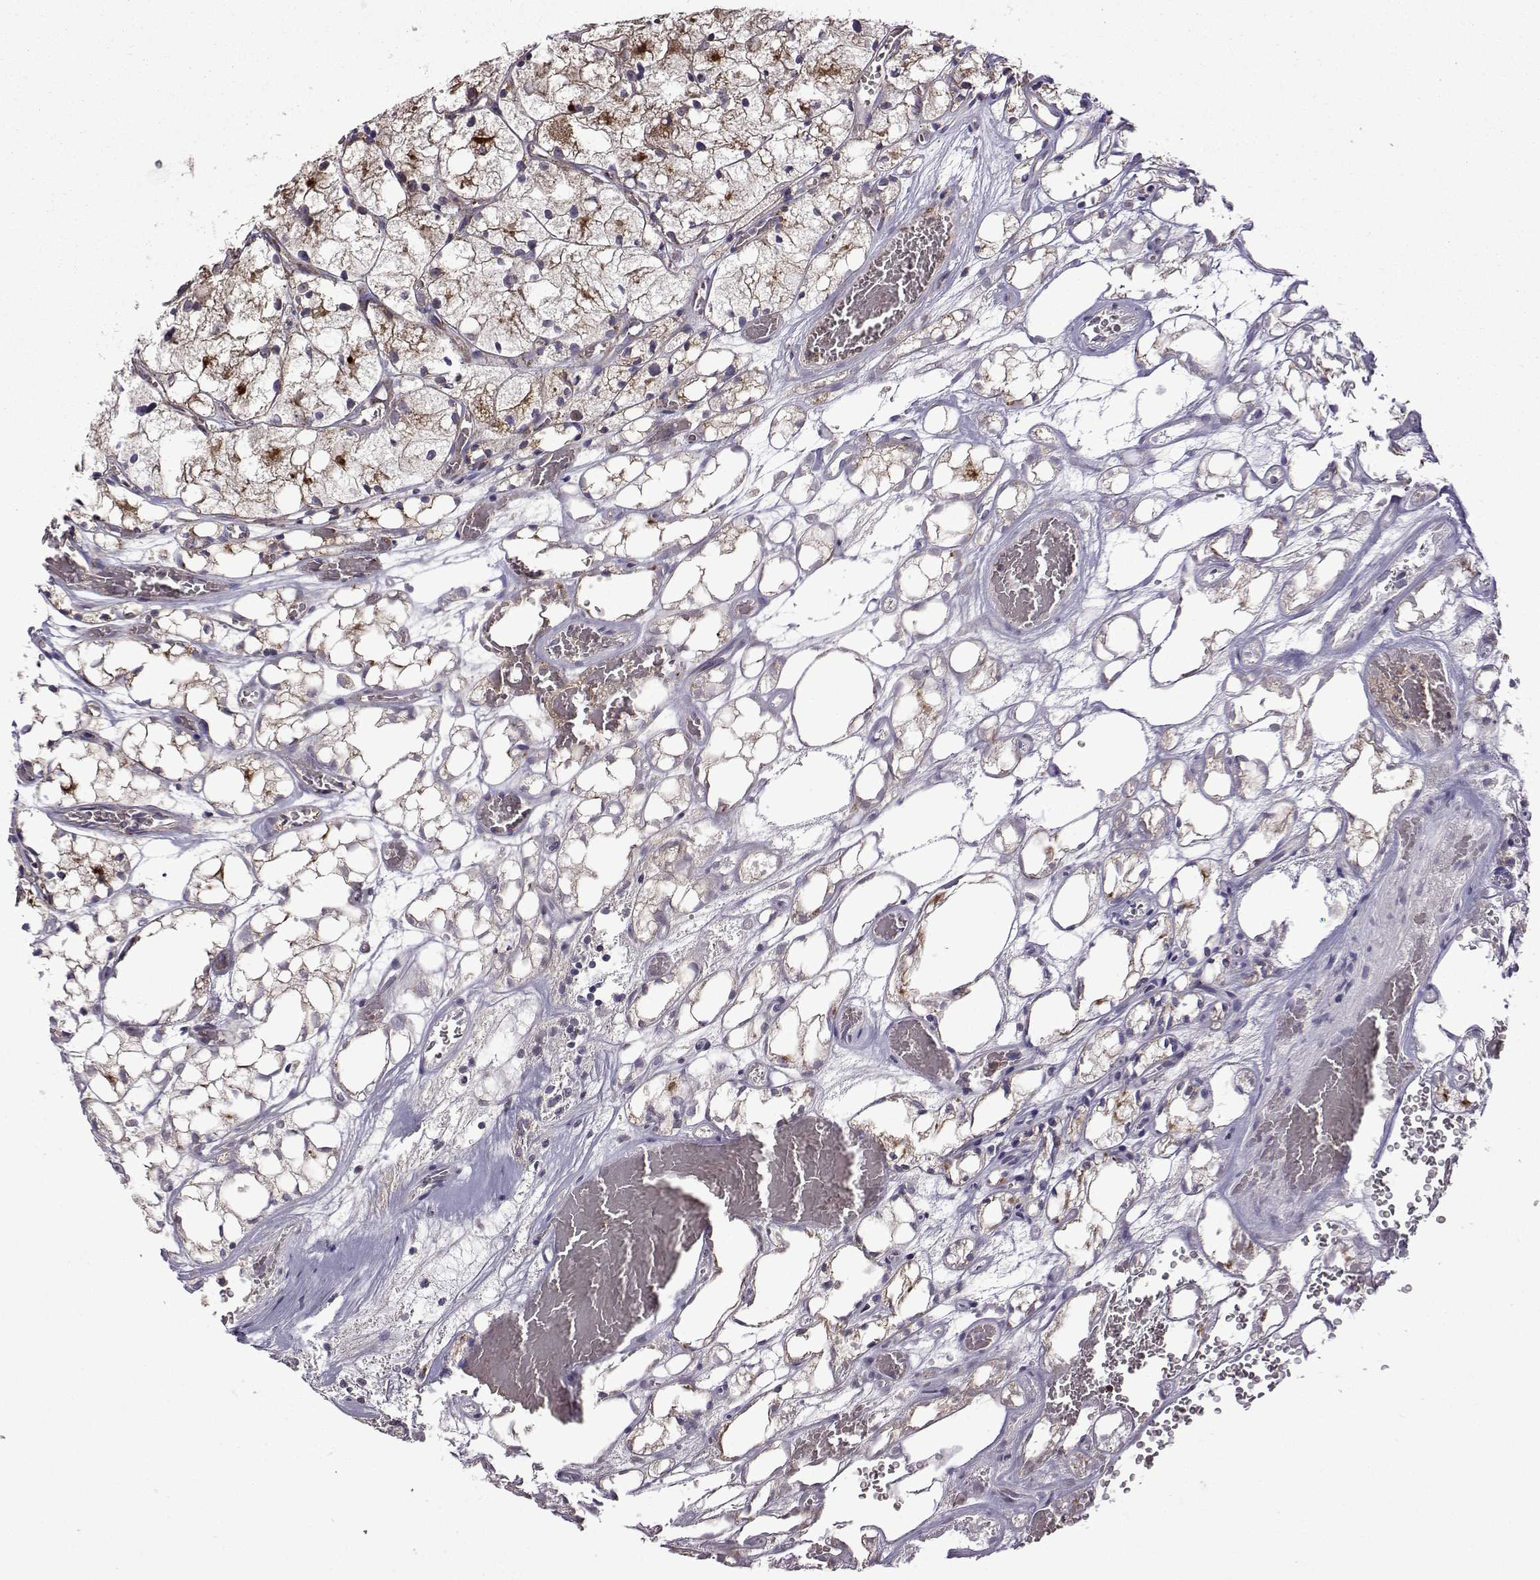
{"staining": {"intensity": "weak", "quantity": "<25%", "location": "cytoplasmic/membranous"}, "tissue": "renal cancer", "cell_type": "Tumor cells", "image_type": "cancer", "snomed": [{"axis": "morphology", "description": "Adenocarcinoma, NOS"}, {"axis": "topography", "description": "Kidney"}], "caption": "High magnification brightfield microscopy of renal adenocarcinoma stained with DAB (brown) and counterstained with hematoxylin (blue): tumor cells show no significant staining. (DAB immunohistochemistry (IHC) visualized using brightfield microscopy, high magnification).", "gene": "TAB2", "patient": {"sex": "female", "age": 69}}